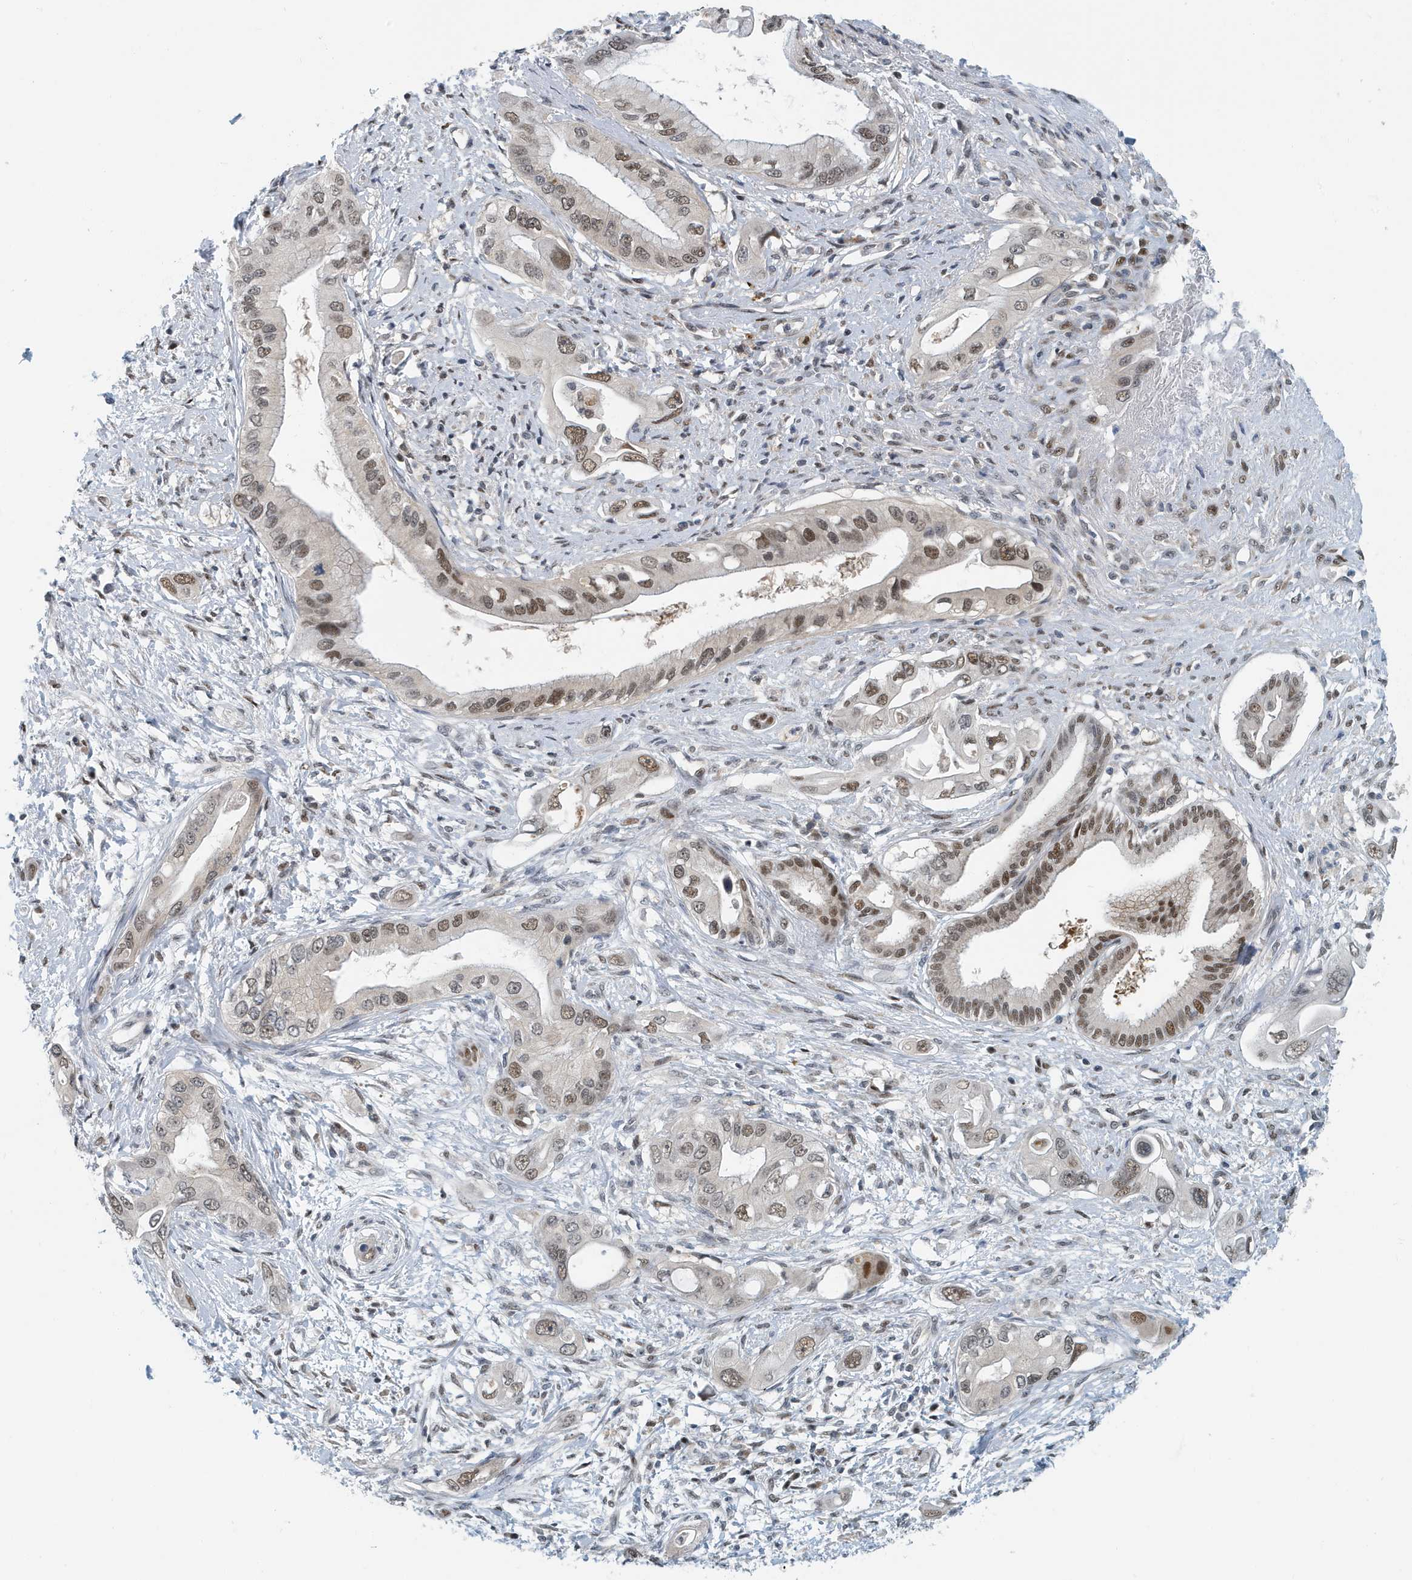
{"staining": {"intensity": "moderate", "quantity": ">75%", "location": "nuclear"}, "tissue": "pancreatic cancer", "cell_type": "Tumor cells", "image_type": "cancer", "snomed": [{"axis": "morphology", "description": "Inflammation, NOS"}, {"axis": "morphology", "description": "Adenocarcinoma, NOS"}, {"axis": "topography", "description": "Pancreas"}], "caption": "Immunohistochemical staining of pancreatic cancer exhibits moderate nuclear protein expression in approximately >75% of tumor cells.", "gene": "KIF15", "patient": {"sex": "female", "age": 56}}